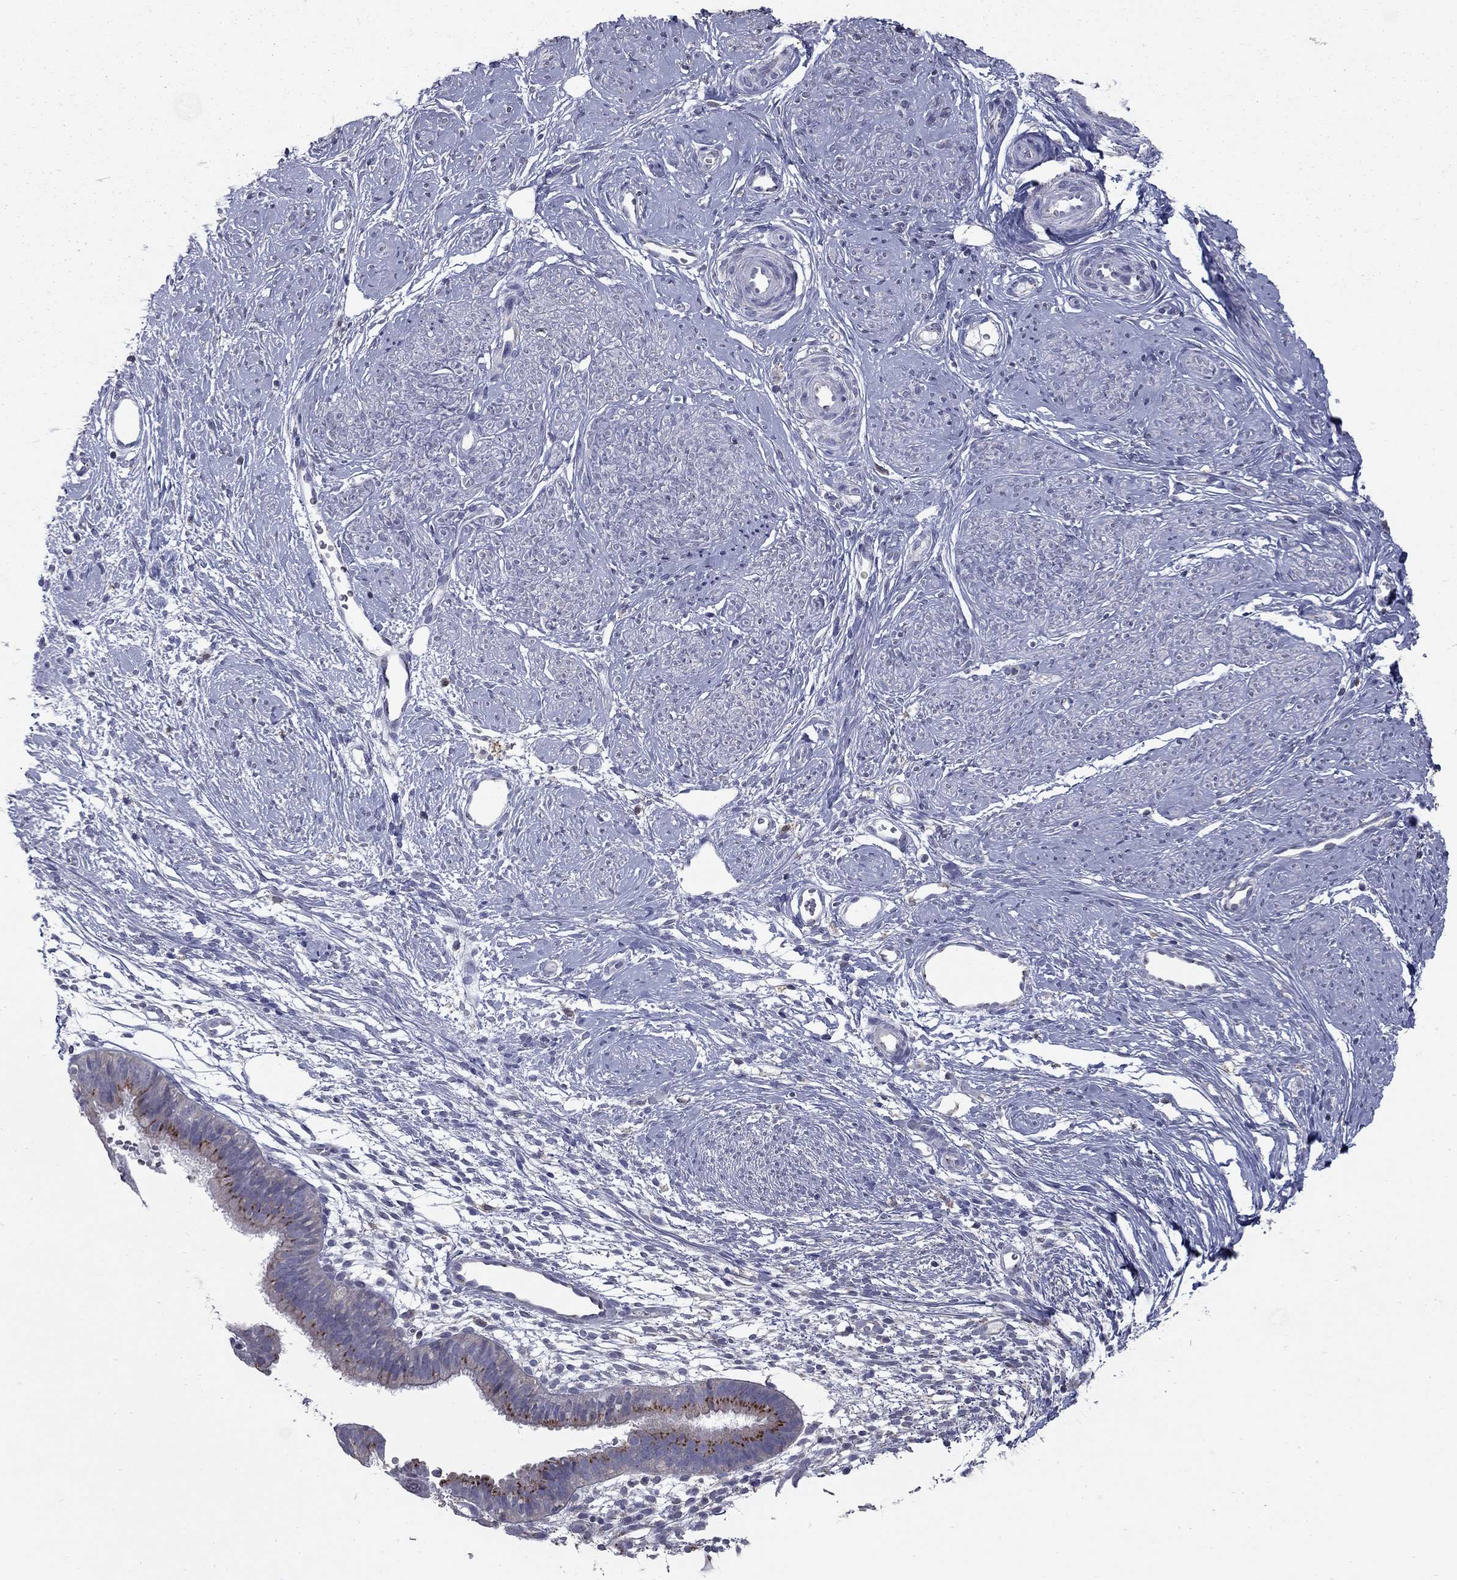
{"staining": {"intensity": "negative", "quantity": "none", "location": "none"}, "tissue": "smooth muscle", "cell_type": "Smooth muscle cells", "image_type": "normal", "snomed": [{"axis": "morphology", "description": "Normal tissue, NOS"}, {"axis": "topography", "description": "Smooth muscle"}], "caption": "This is an immunohistochemistry (IHC) photomicrograph of unremarkable smooth muscle. There is no positivity in smooth muscle cells.", "gene": "KIAA0319L", "patient": {"sex": "female", "age": 48}}